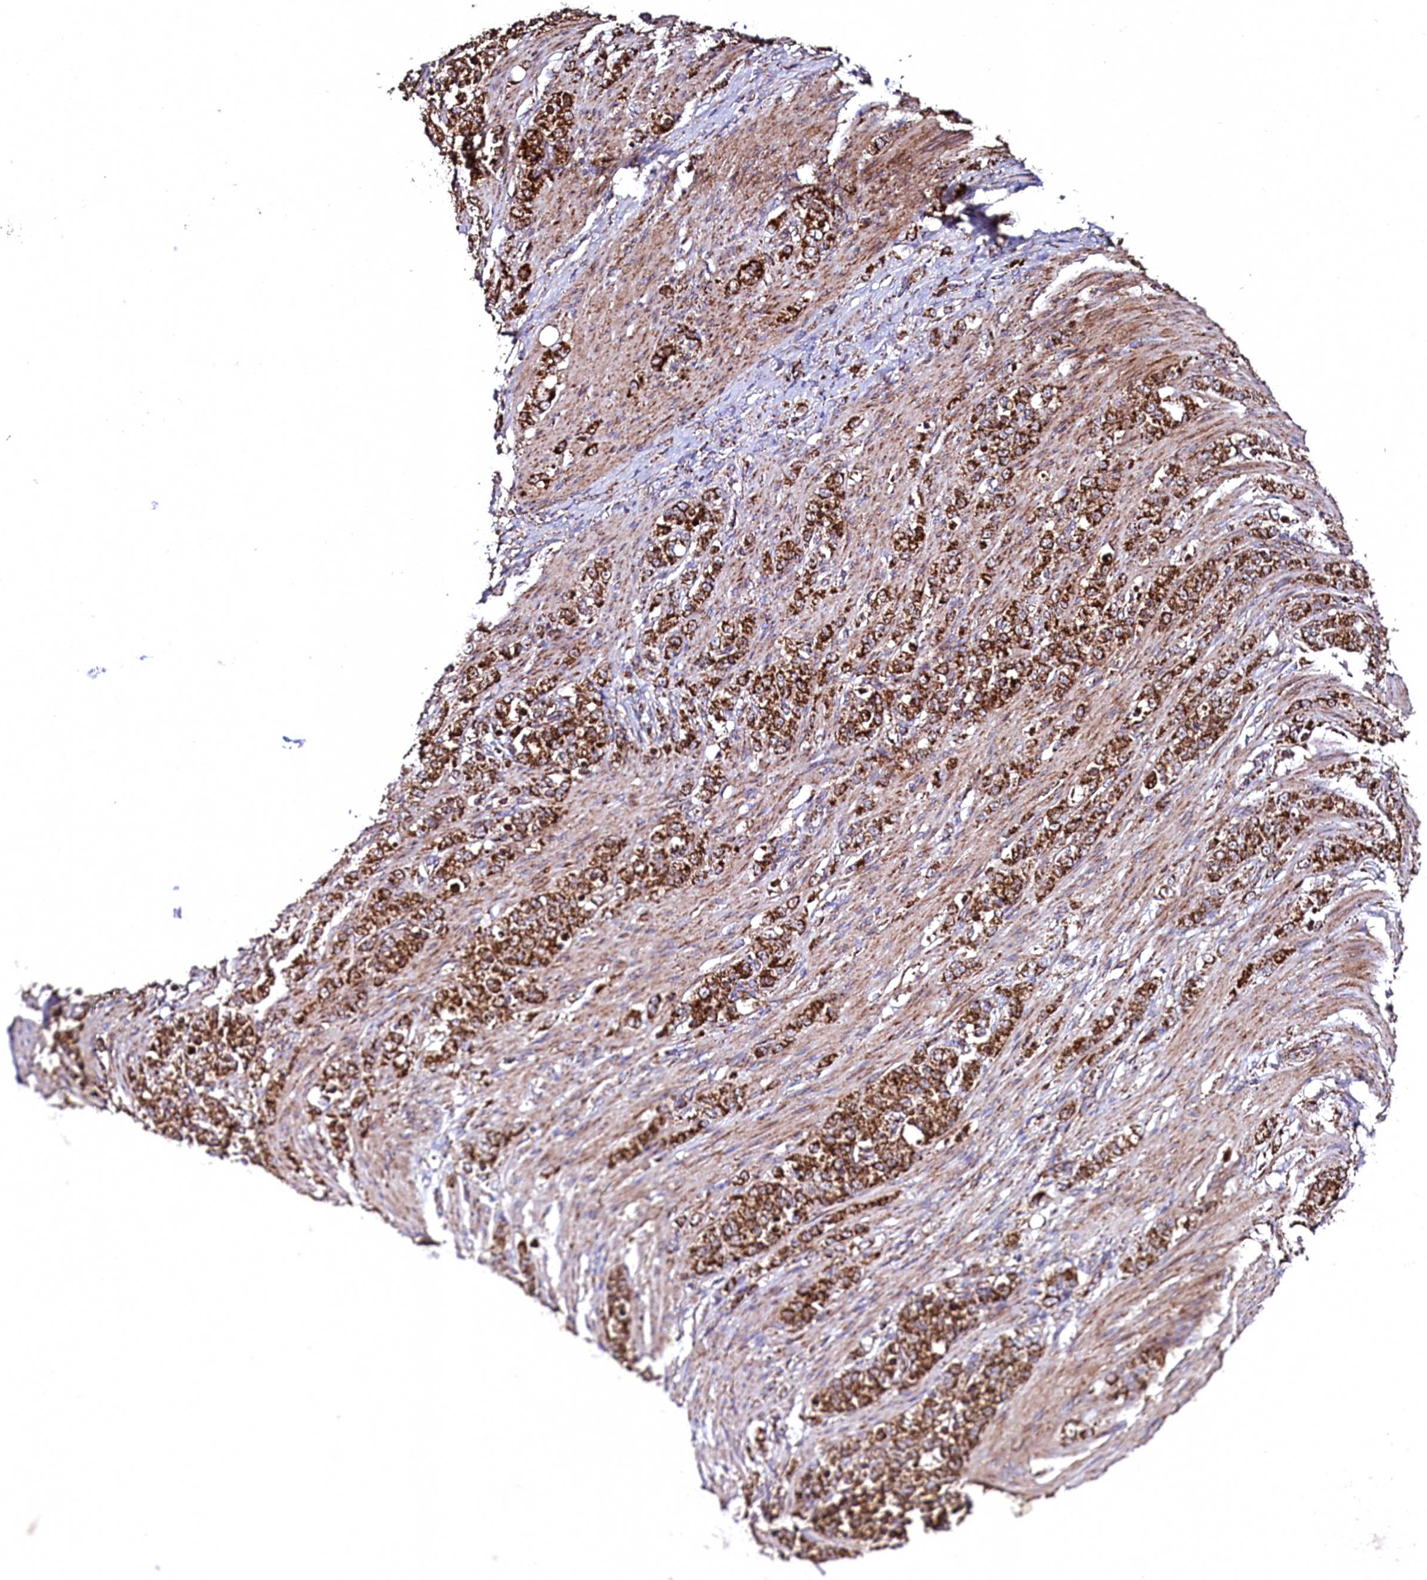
{"staining": {"intensity": "strong", "quantity": ">75%", "location": "cytoplasmic/membranous"}, "tissue": "stomach cancer", "cell_type": "Tumor cells", "image_type": "cancer", "snomed": [{"axis": "morphology", "description": "Adenocarcinoma, NOS"}, {"axis": "topography", "description": "Stomach"}], "caption": "Protein analysis of adenocarcinoma (stomach) tissue exhibits strong cytoplasmic/membranous positivity in about >75% of tumor cells.", "gene": "CLYBL", "patient": {"sex": "female", "age": 79}}